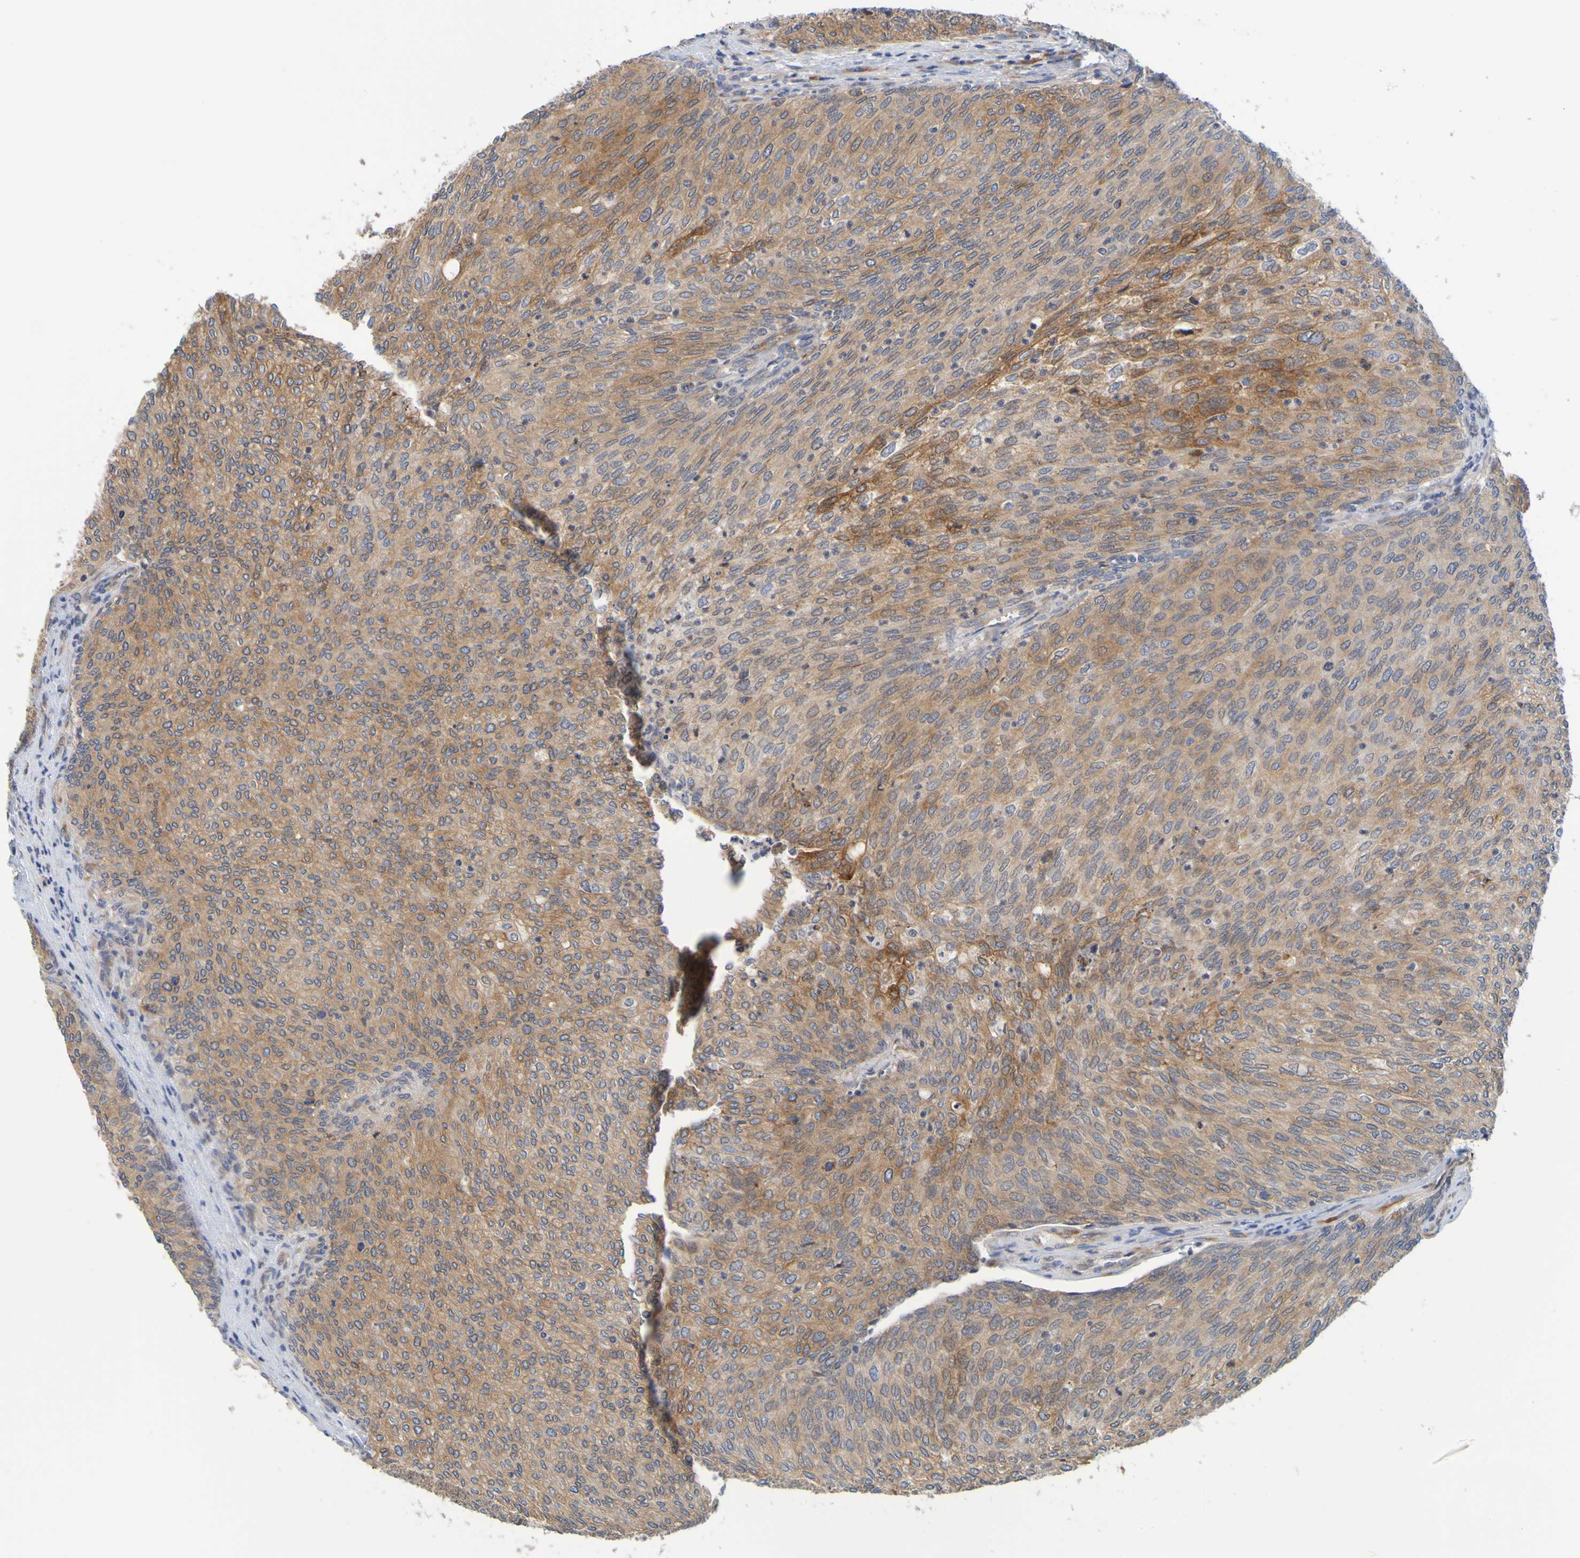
{"staining": {"intensity": "moderate", "quantity": ">75%", "location": "cytoplasmic/membranous"}, "tissue": "urothelial cancer", "cell_type": "Tumor cells", "image_type": "cancer", "snomed": [{"axis": "morphology", "description": "Urothelial carcinoma, Low grade"}, {"axis": "topography", "description": "Urinary bladder"}], "caption": "A histopathology image showing moderate cytoplasmic/membranous expression in about >75% of tumor cells in urothelial cancer, as visualized by brown immunohistochemical staining.", "gene": "SIL1", "patient": {"sex": "female", "age": 79}}